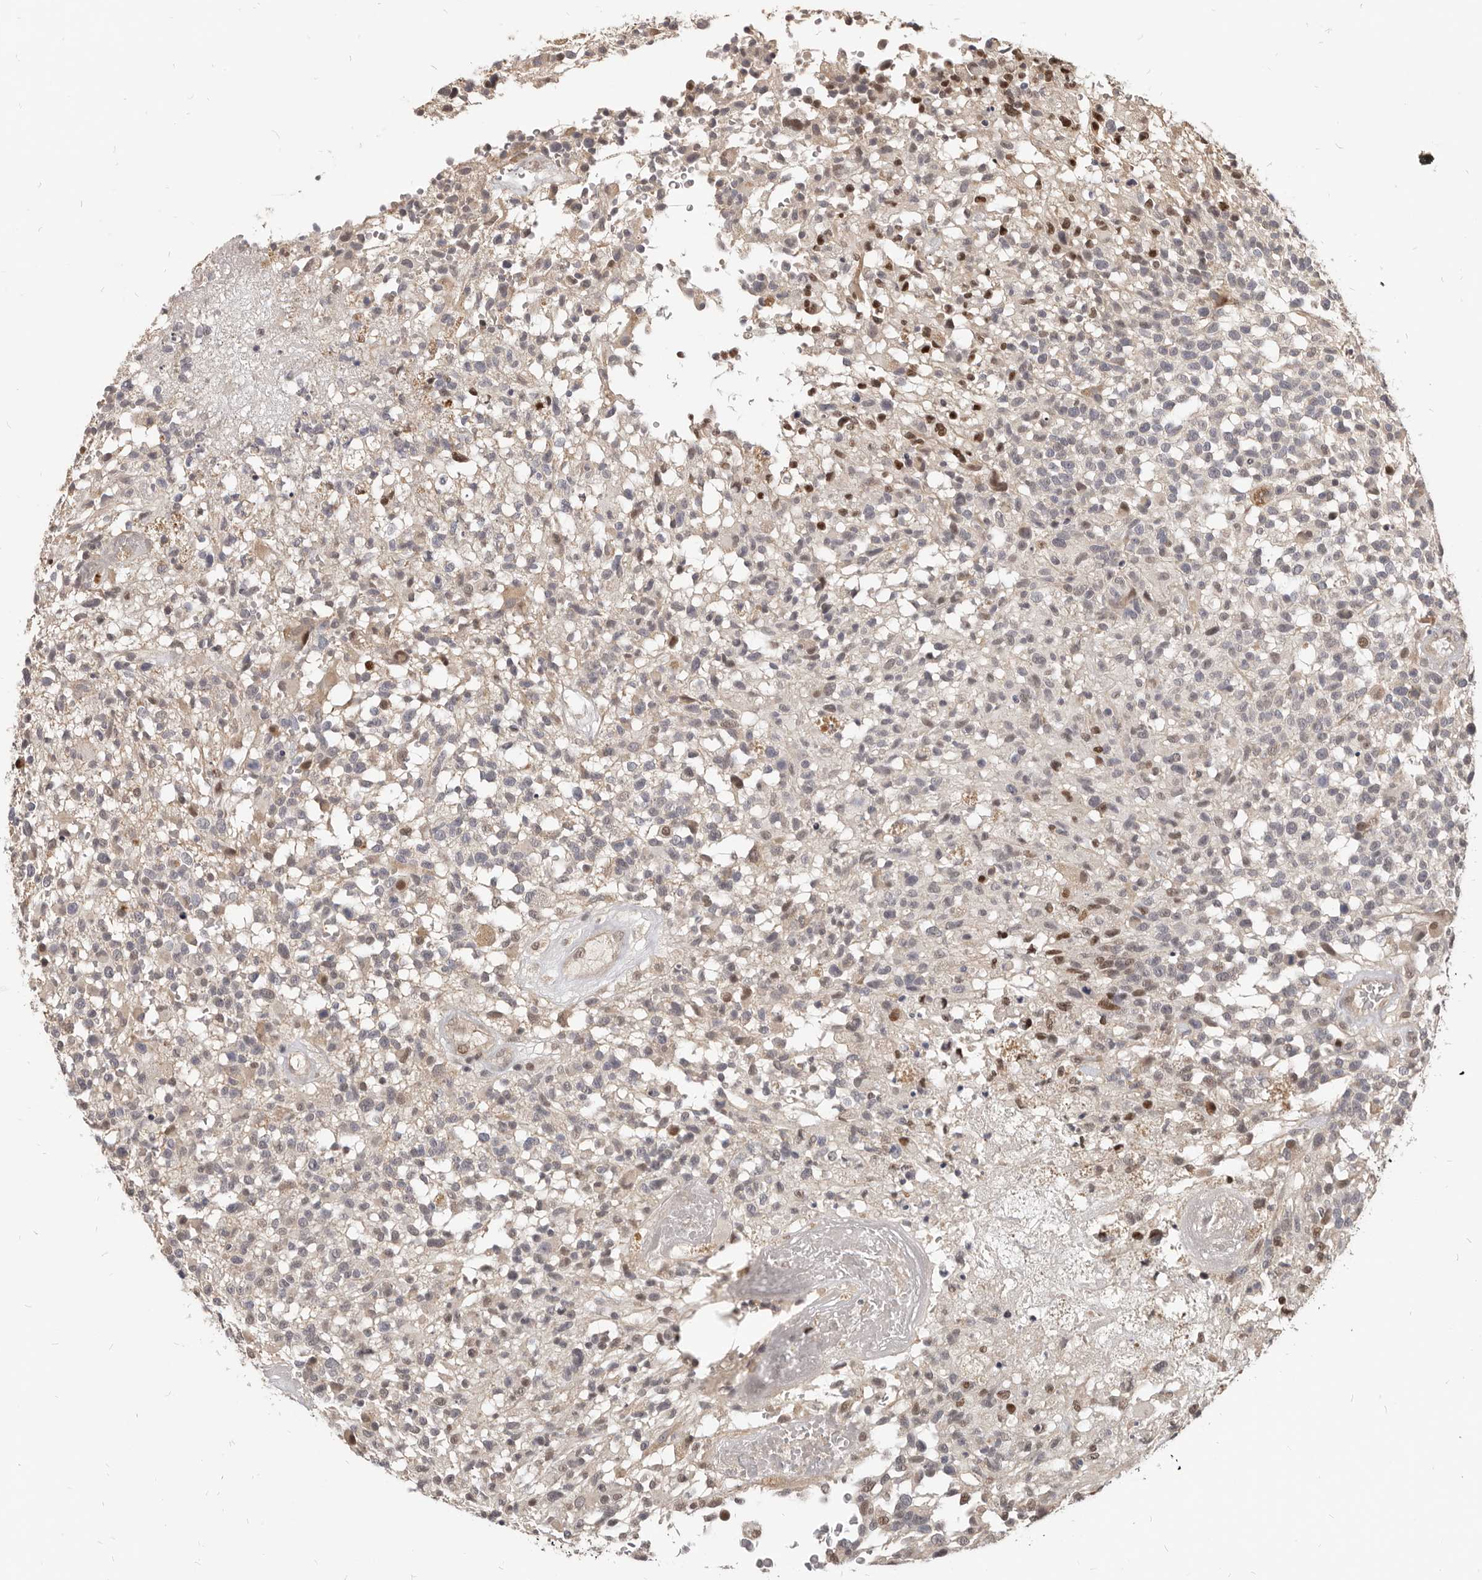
{"staining": {"intensity": "weak", "quantity": "<25%", "location": "nuclear"}, "tissue": "glioma", "cell_type": "Tumor cells", "image_type": "cancer", "snomed": [{"axis": "morphology", "description": "Glioma, malignant, High grade"}, {"axis": "morphology", "description": "Glioblastoma, NOS"}, {"axis": "topography", "description": "Brain"}], "caption": "DAB immunohistochemical staining of glioma exhibits no significant positivity in tumor cells.", "gene": "ATF5", "patient": {"sex": "male", "age": 60}}